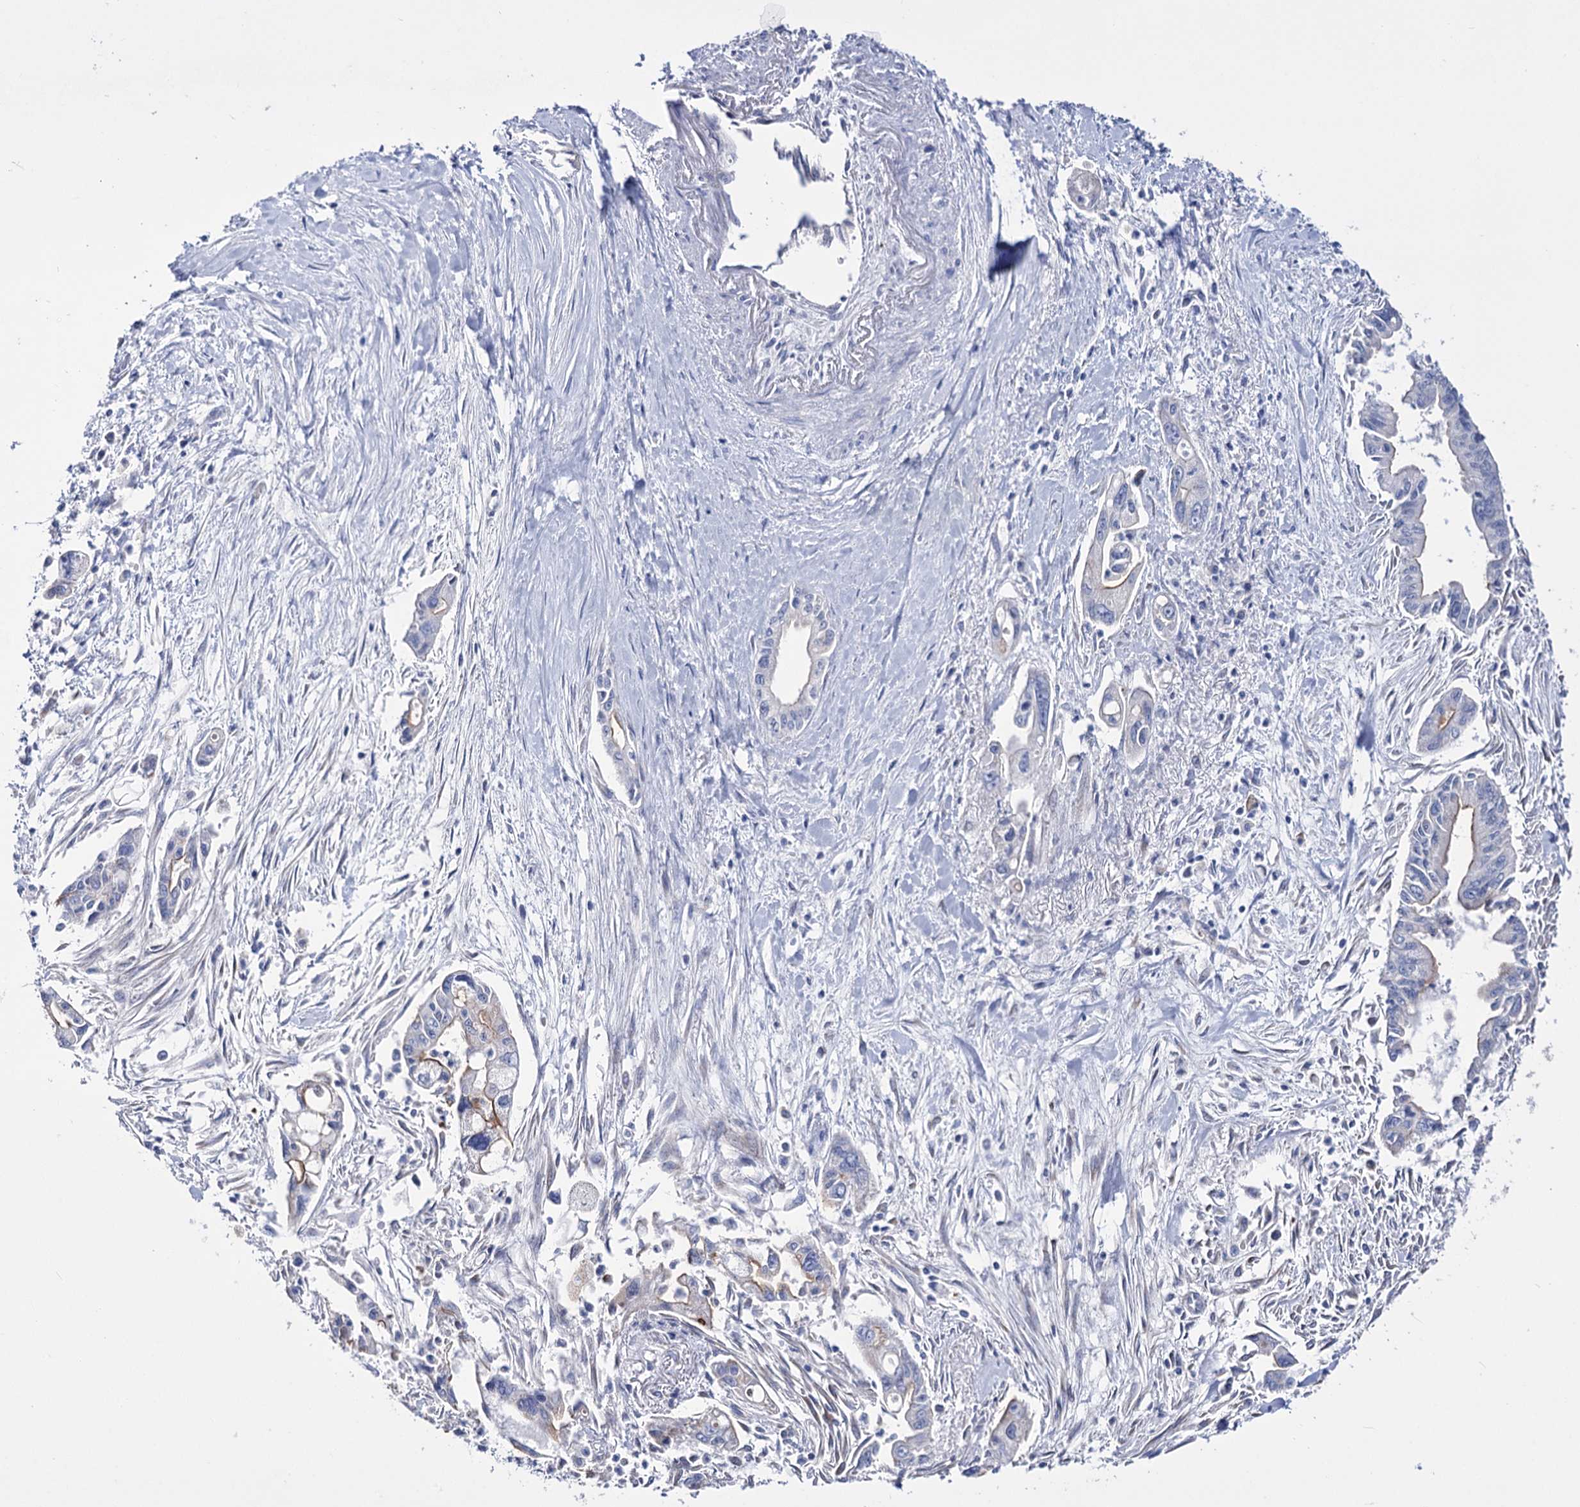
{"staining": {"intensity": "negative", "quantity": "none", "location": "none"}, "tissue": "pancreatic cancer", "cell_type": "Tumor cells", "image_type": "cancer", "snomed": [{"axis": "morphology", "description": "Adenocarcinoma, NOS"}, {"axis": "topography", "description": "Pancreas"}], "caption": "An immunohistochemistry (IHC) histopathology image of pancreatic cancer is shown. There is no staining in tumor cells of pancreatic cancer. (DAB (3,3'-diaminobenzidine) IHC, high magnification).", "gene": "OSBPL5", "patient": {"sex": "male", "age": 70}}